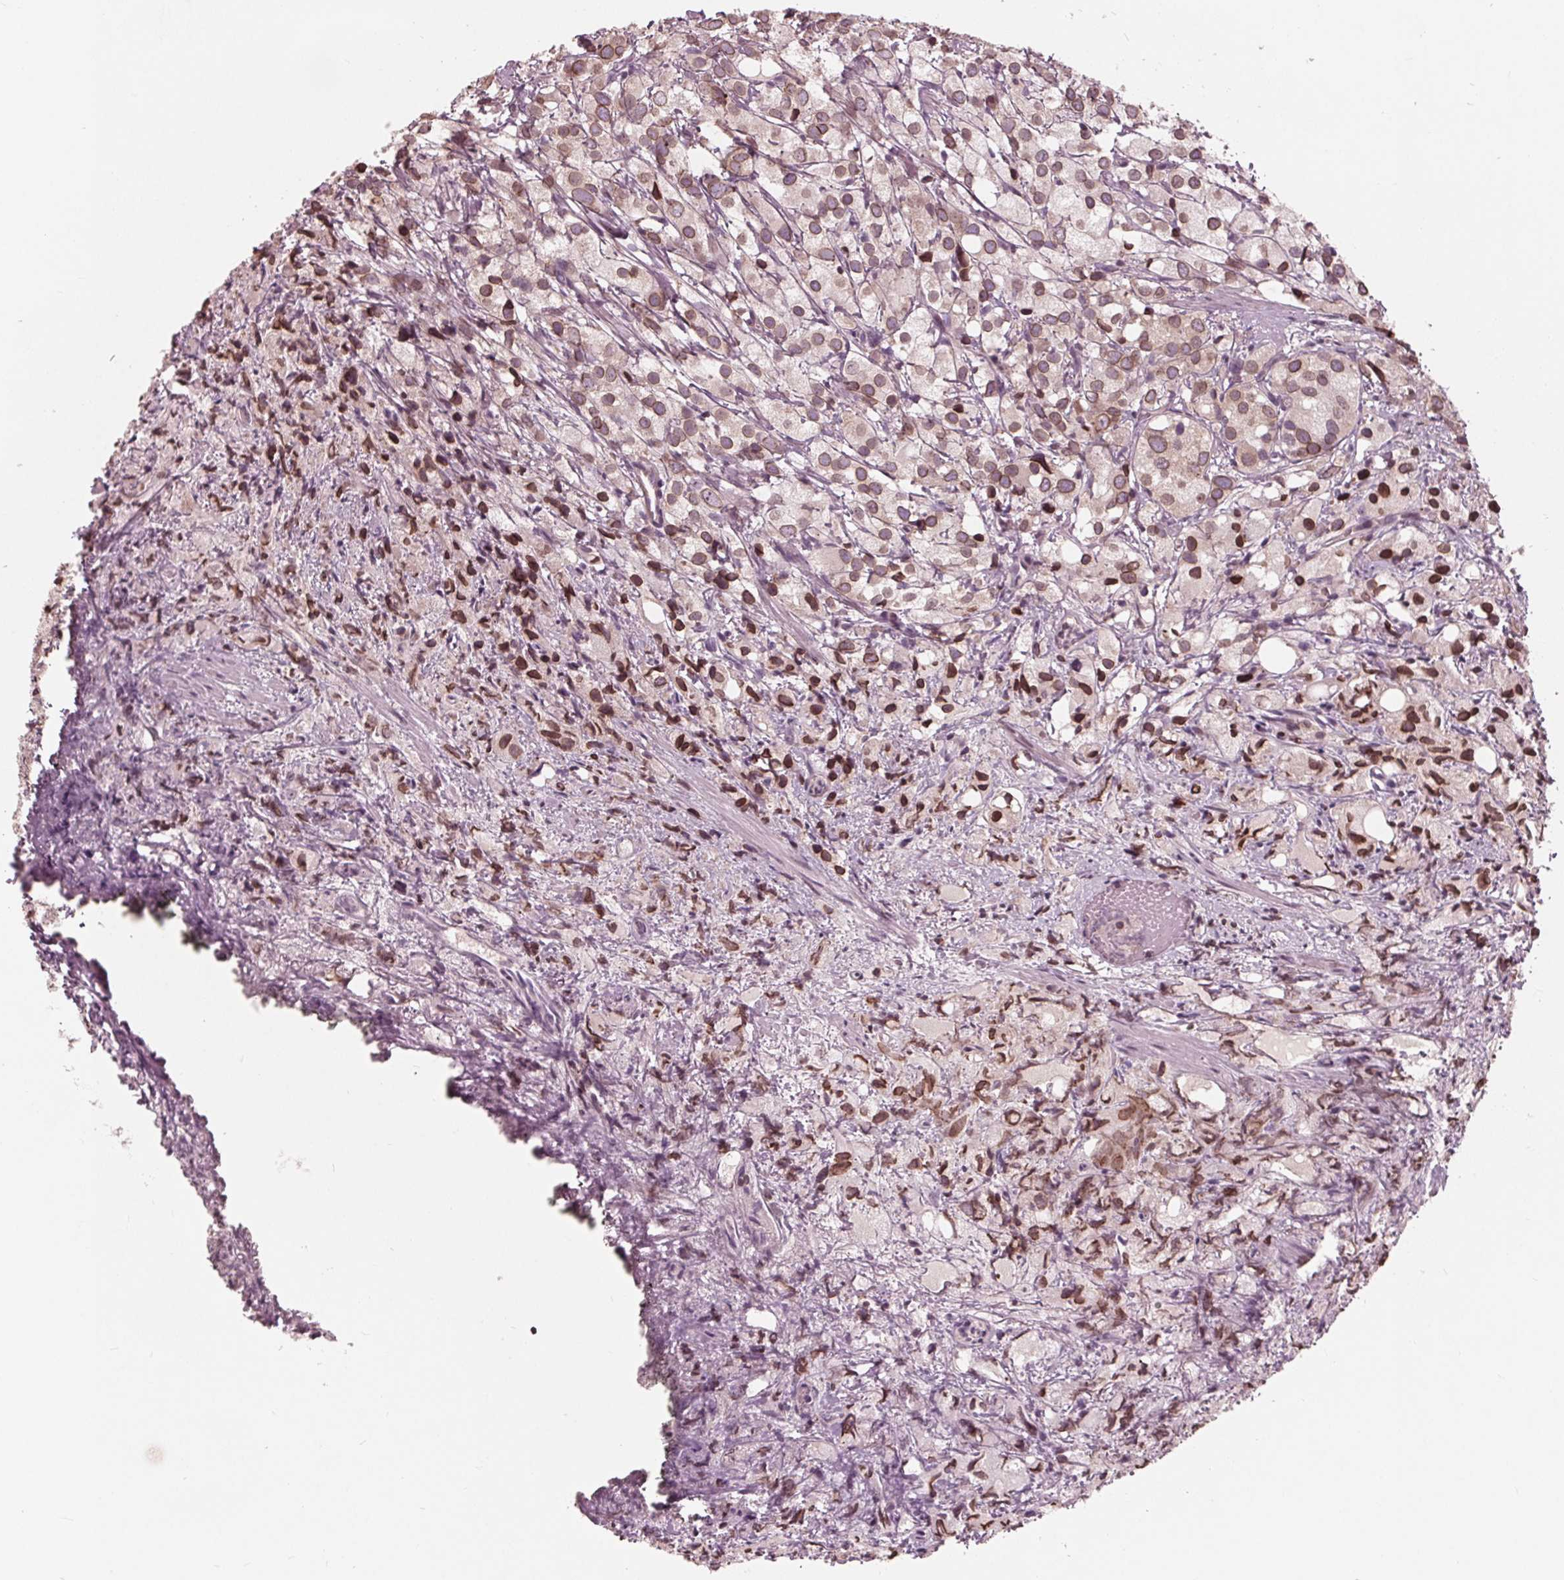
{"staining": {"intensity": "moderate", "quantity": ">75%", "location": "cytoplasmic/membranous,nuclear"}, "tissue": "prostate cancer", "cell_type": "Tumor cells", "image_type": "cancer", "snomed": [{"axis": "morphology", "description": "Adenocarcinoma, High grade"}, {"axis": "topography", "description": "Prostate"}], "caption": "This micrograph reveals immunohistochemistry (IHC) staining of prostate high-grade adenocarcinoma, with medium moderate cytoplasmic/membranous and nuclear staining in about >75% of tumor cells.", "gene": "NUP210", "patient": {"sex": "male", "age": 86}}